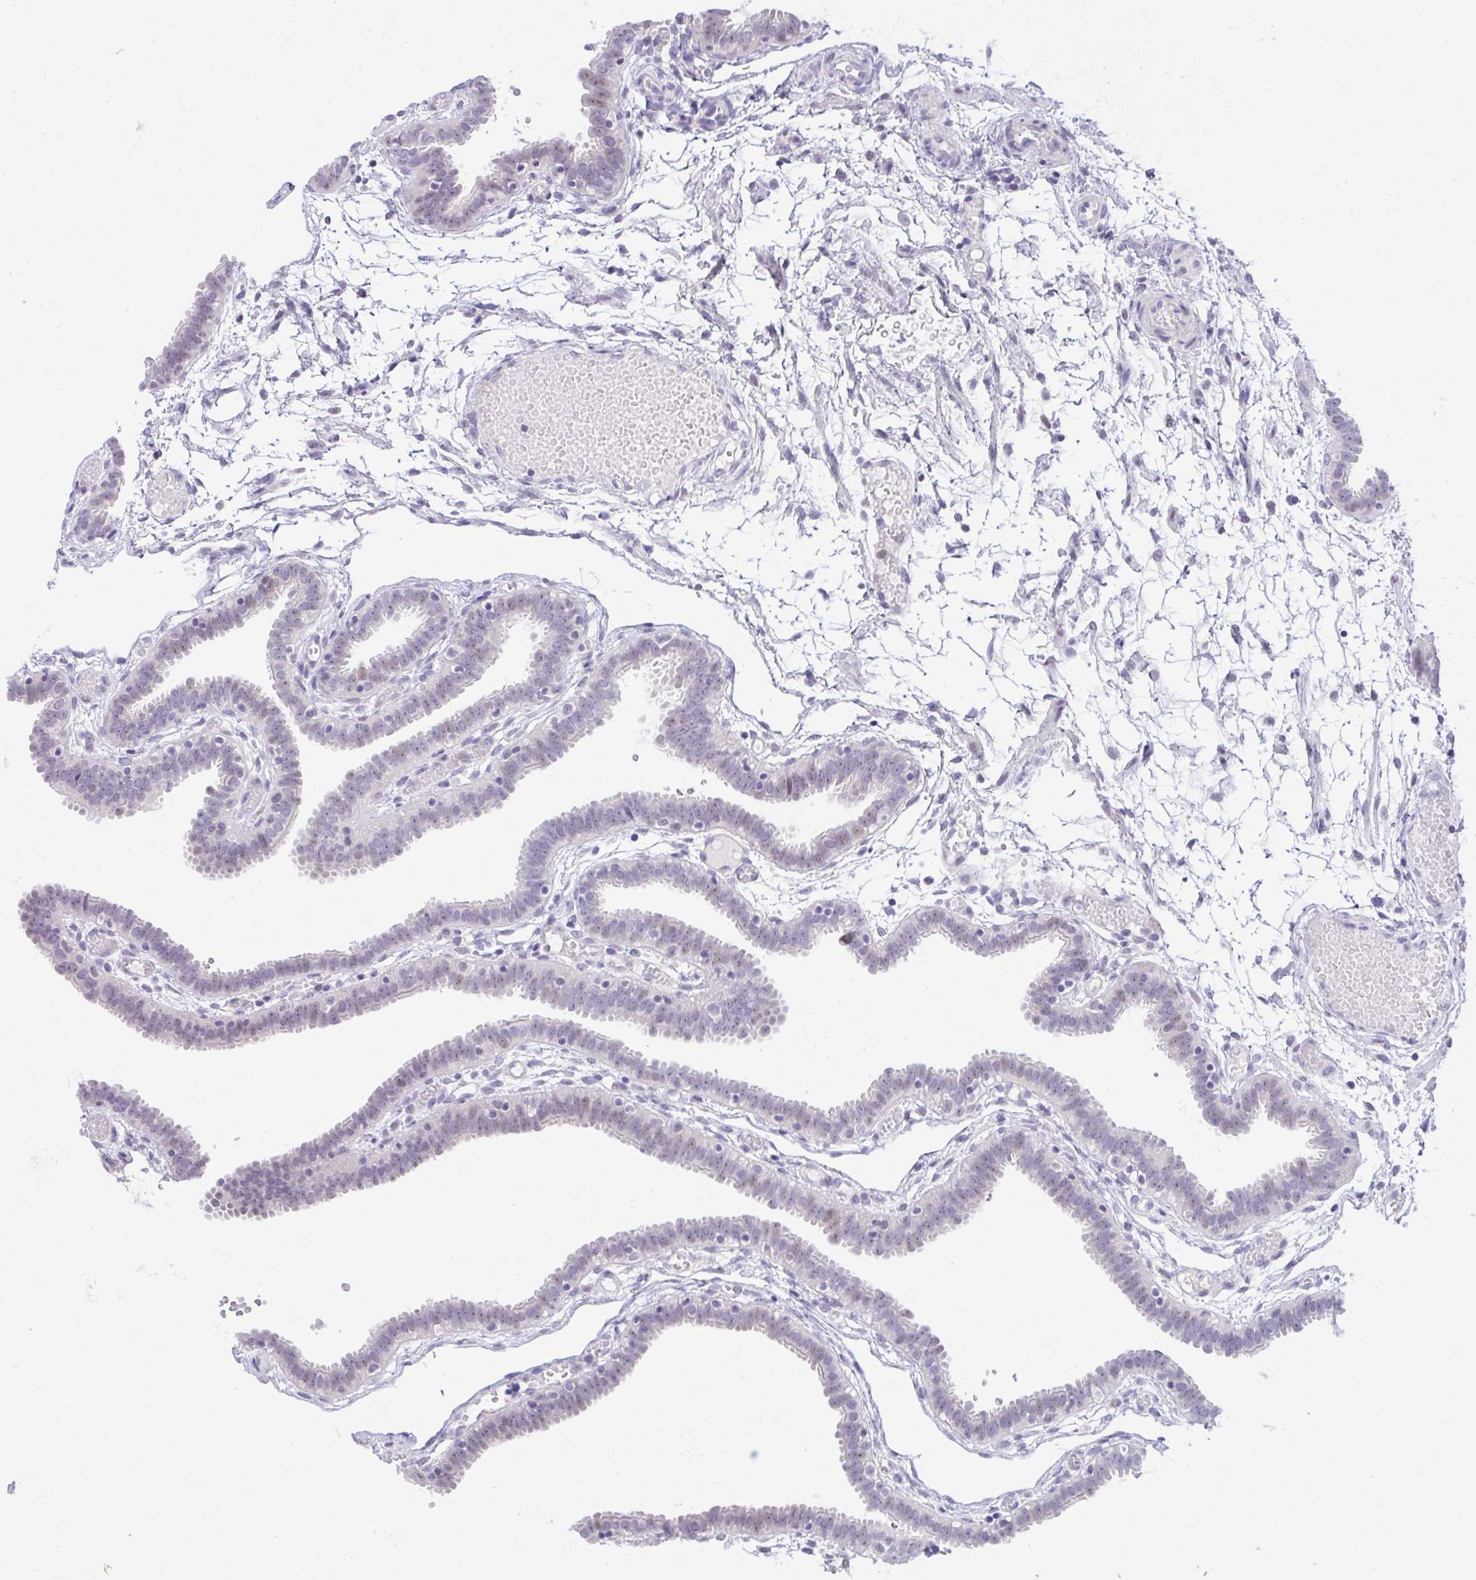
{"staining": {"intensity": "negative", "quantity": "none", "location": "none"}, "tissue": "fallopian tube", "cell_type": "Glandular cells", "image_type": "normal", "snomed": [{"axis": "morphology", "description": "Normal tissue, NOS"}, {"axis": "topography", "description": "Fallopian tube"}], "caption": "An immunohistochemistry (IHC) image of unremarkable fallopian tube is shown. There is no staining in glandular cells of fallopian tube.", "gene": "EID3", "patient": {"sex": "female", "age": 37}}